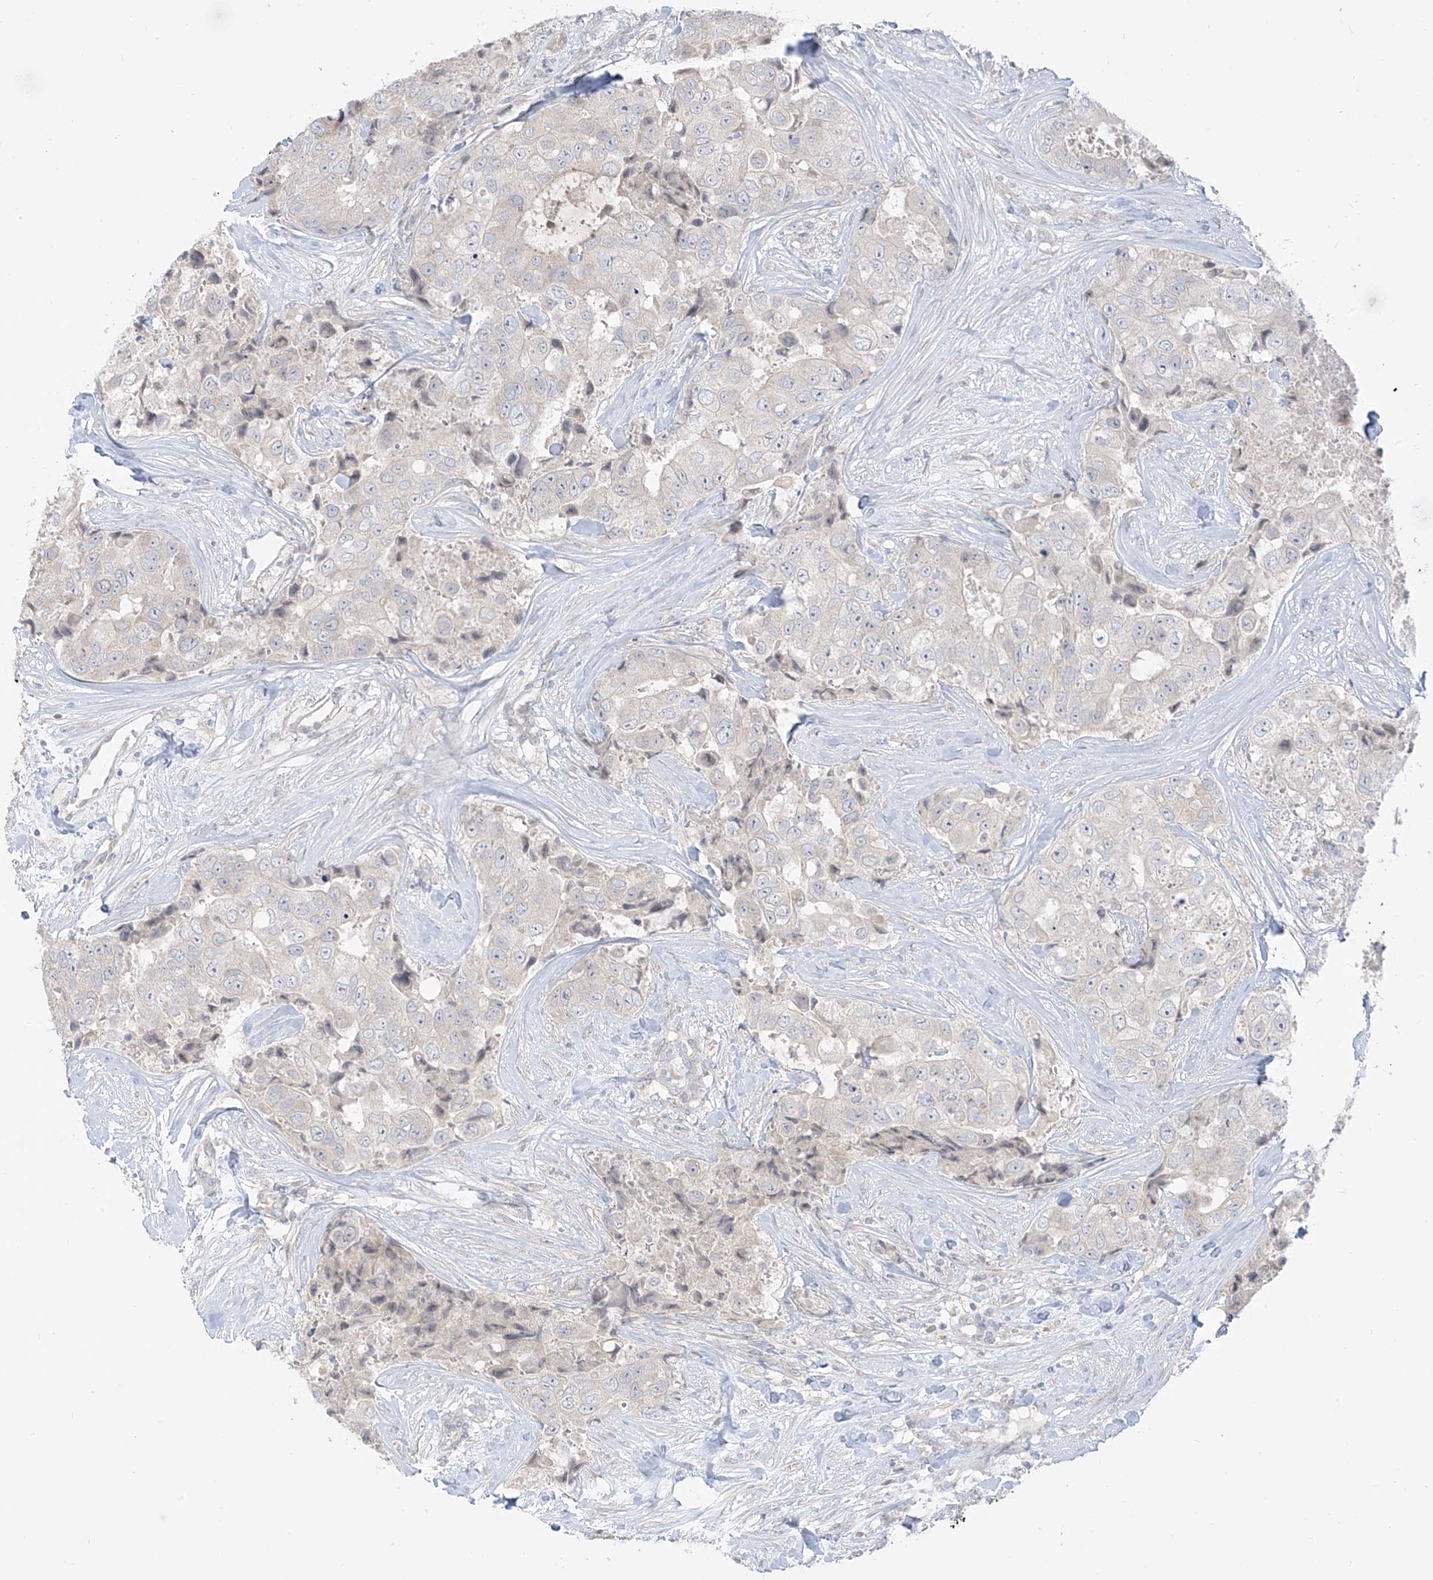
{"staining": {"intensity": "negative", "quantity": "none", "location": "none"}, "tissue": "breast cancer", "cell_type": "Tumor cells", "image_type": "cancer", "snomed": [{"axis": "morphology", "description": "Duct carcinoma"}, {"axis": "topography", "description": "Breast"}], "caption": "A histopathology image of breast intraductal carcinoma stained for a protein reveals no brown staining in tumor cells.", "gene": "C2orf42", "patient": {"sex": "female", "age": 62}}